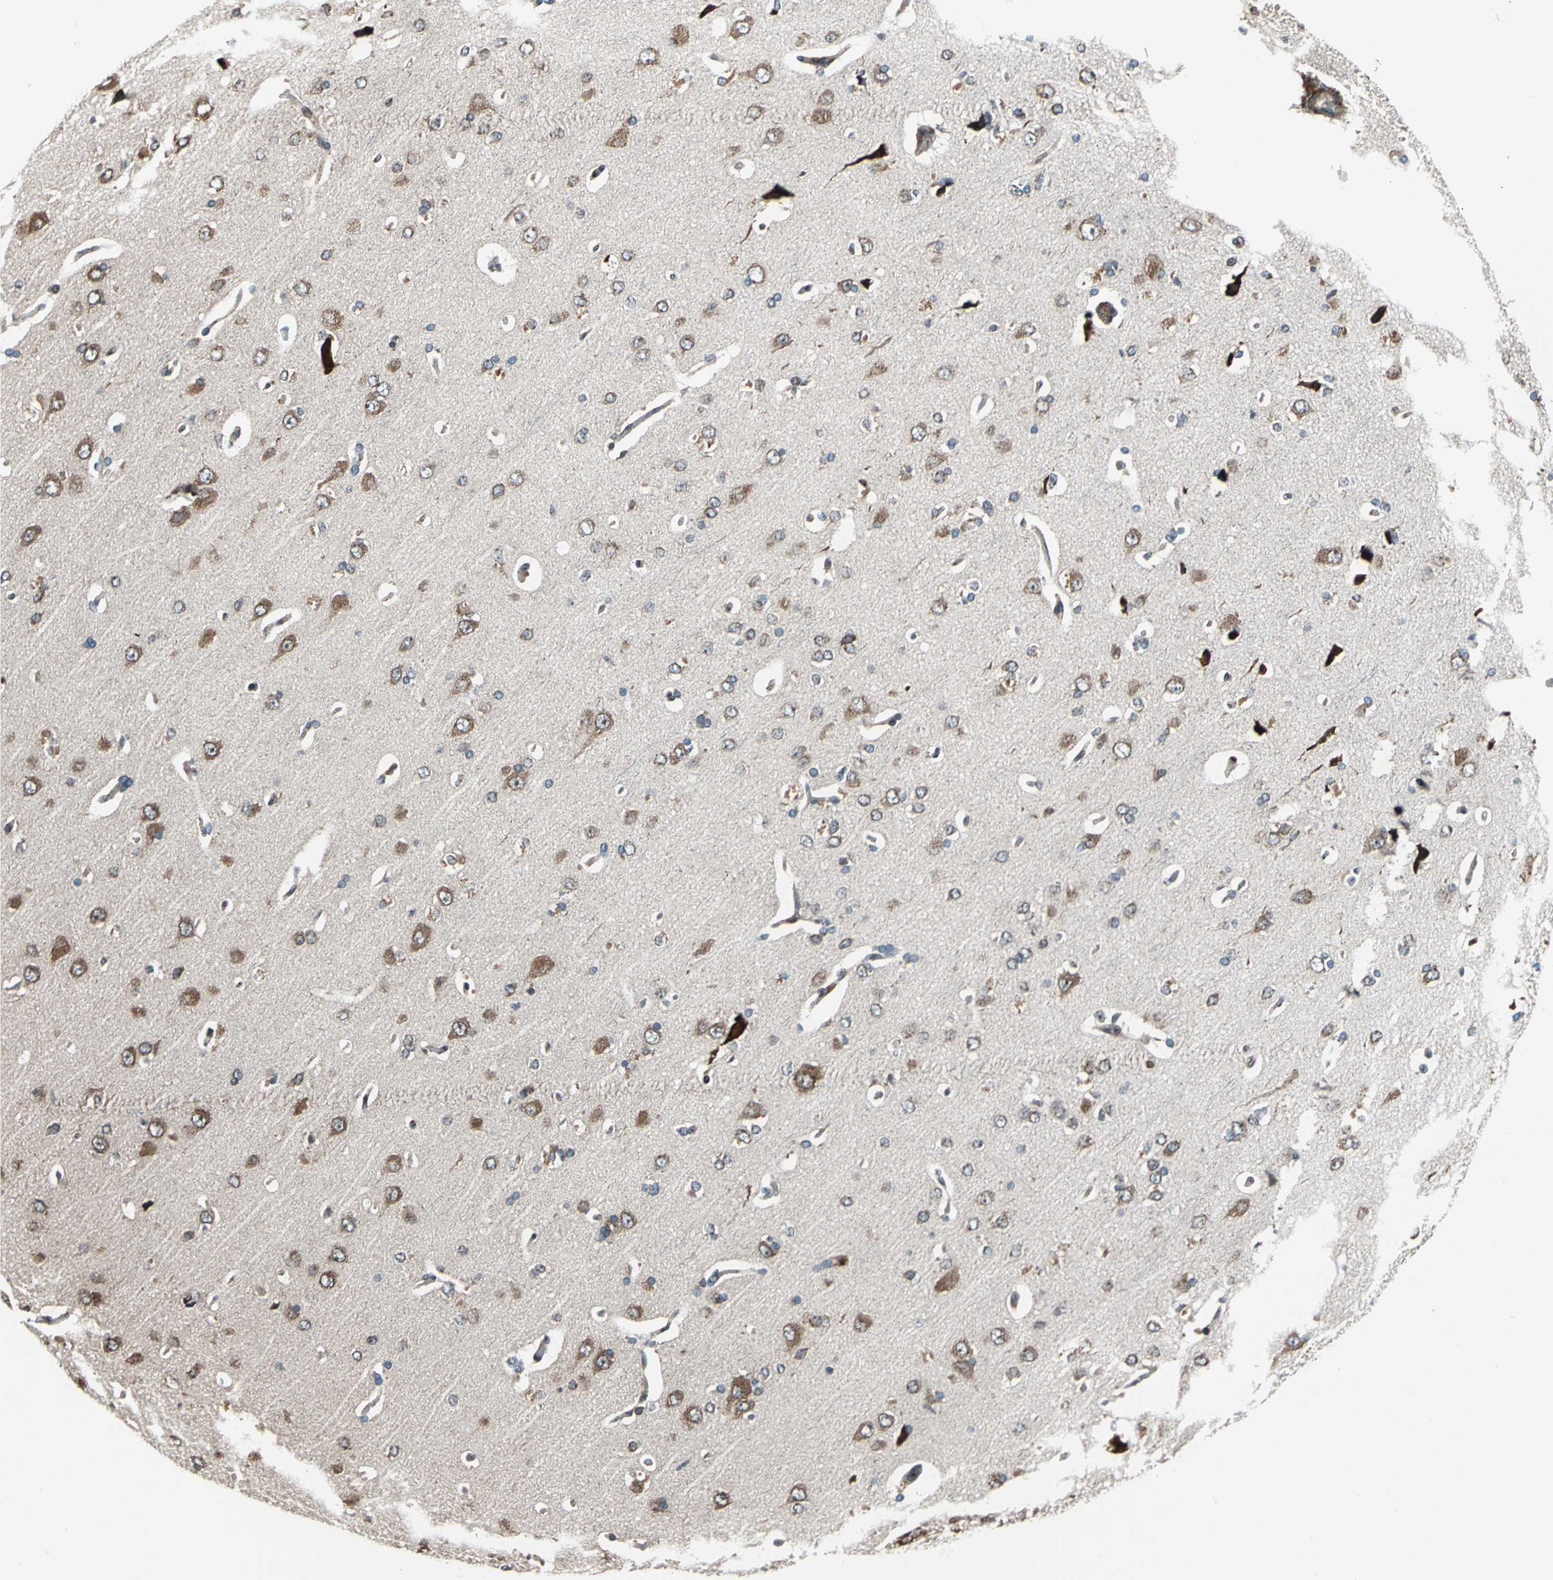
{"staining": {"intensity": "strong", "quantity": ">75%", "location": "cytoplasmic/membranous,nuclear"}, "tissue": "cerebral cortex", "cell_type": "Endothelial cells", "image_type": "normal", "snomed": [{"axis": "morphology", "description": "Normal tissue, NOS"}, {"axis": "topography", "description": "Cerebral cortex"}], "caption": "An IHC histopathology image of benign tissue is shown. Protein staining in brown highlights strong cytoplasmic/membranous,nuclear positivity in cerebral cortex within endothelial cells.", "gene": "AATF", "patient": {"sex": "male", "age": 62}}